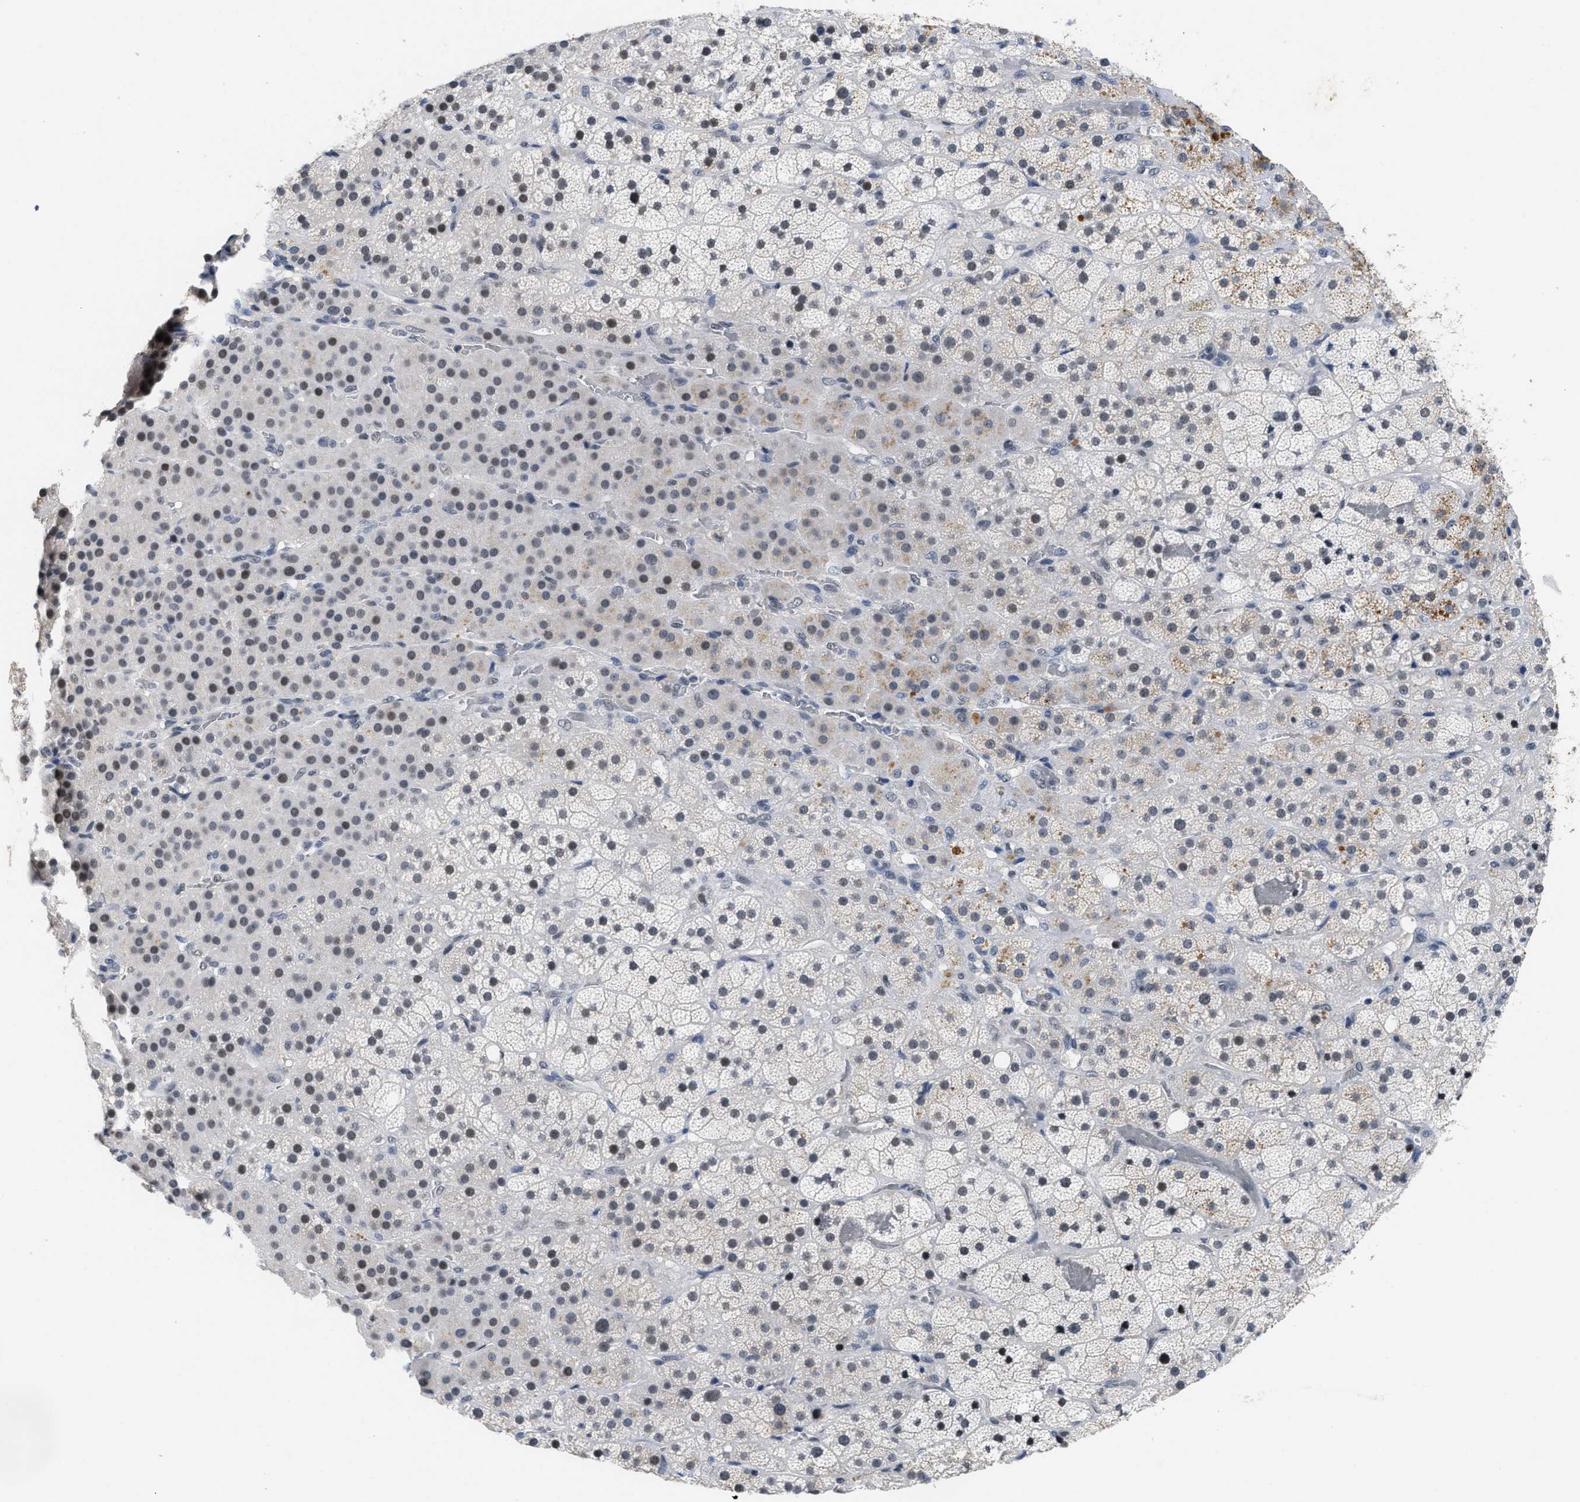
{"staining": {"intensity": "moderate", "quantity": "25%-75%", "location": "nuclear"}, "tissue": "adrenal gland", "cell_type": "Glandular cells", "image_type": "normal", "snomed": [{"axis": "morphology", "description": "Normal tissue, NOS"}, {"axis": "topography", "description": "Adrenal gland"}], "caption": "Immunohistochemistry (IHC) staining of normal adrenal gland, which reveals medium levels of moderate nuclear staining in about 25%-75% of glandular cells indicating moderate nuclear protein positivity. The staining was performed using DAB (3,3'-diaminobenzidine) (brown) for protein detection and nuclei were counterstained in hematoxylin (blue).", "gene": "GGNBP2", "patient": {"sex": "male", "age": 57}}